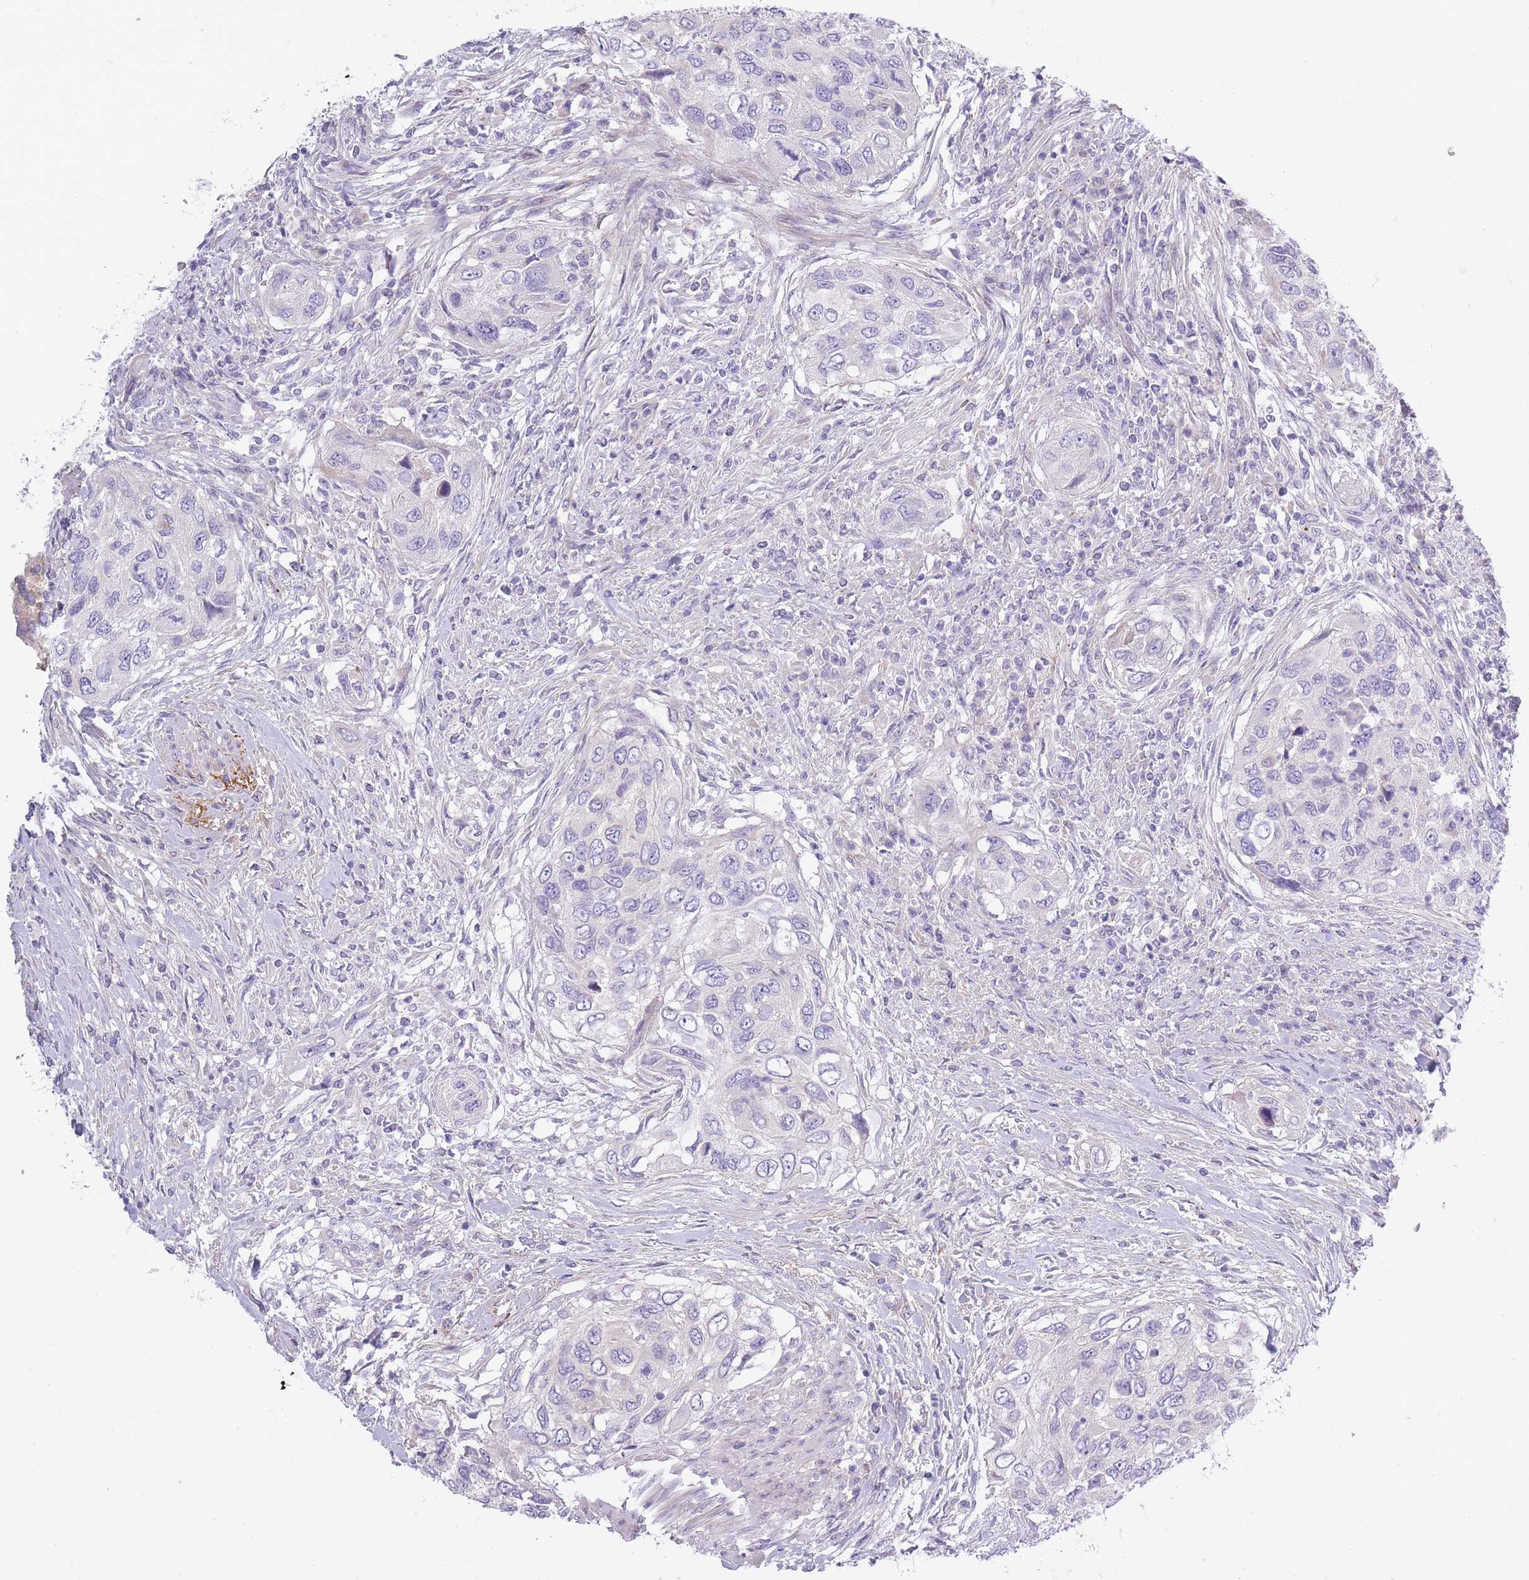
{"staining": {"intensity": "negative", "quantity": "none", "location": "none"}, "tissue": "urothelial cancer", "cell_type": "Tumor cells", "image_type": "cancer", "snomed": [{"axis": "morphology", "description": "Urothelial carcinoma, High grade"}, {"axis": "topography", "description": "Urinary bladder"}], "caption": "Human urothelial cancer stained for a protein using immunohistochemistry exhibits no staining in tumor cells.", "gene": "AP3M2", "patient": {"sex": "female", "age": 60}}